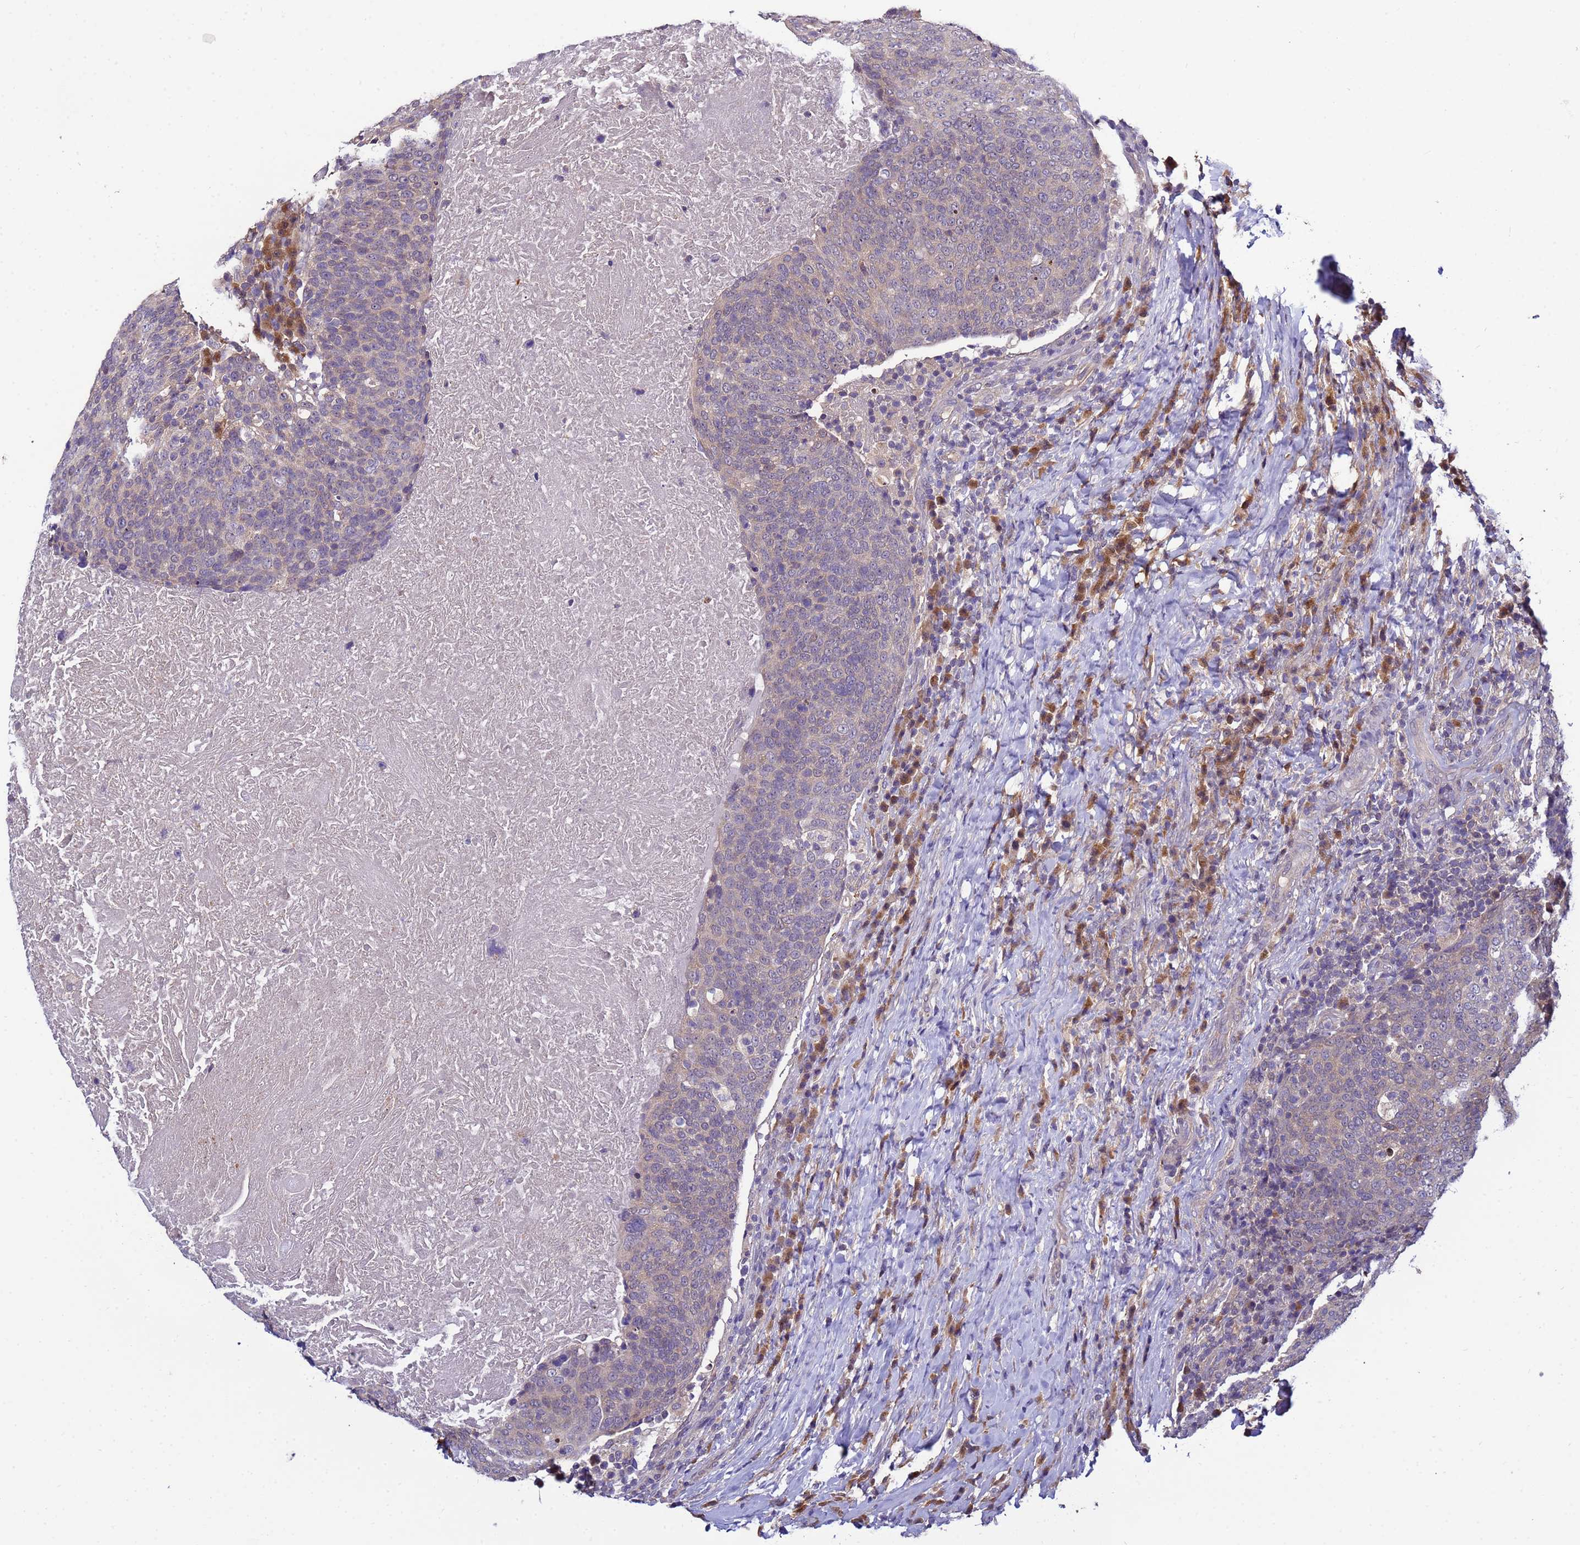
{"staining": {"intensity": "weak", "quantity": "<25%", "location": "cytoplasmic/membranous"}, "tissue": "head and neck cancer", "cell_type": "Tumor cells", "image_type": "cancer", "snomed": [{"axis": "morphology", "description": "Squamous cell carcinoma, NOS"}, {"axis": "morphology", "description": "Squamous cell carcinoma, metastatic, NOS"}, {"axis": "topography", "description": "Lymph node"}, {"axis": "topography", "description": "Head-Neck"}], "caption": "Tumor cells show no significant protein positivity in metastatic squamous cell carcinoma (head and neck). (Stains: DAB (3,3'-diaminobenzidine) immunohistochemistry (IHC) with hematoxylin counter stain, Microscopy: brightfield microscopy at high magnification).", "gene": "NAXE", "patient": {"sex": "male", "age": 62}}